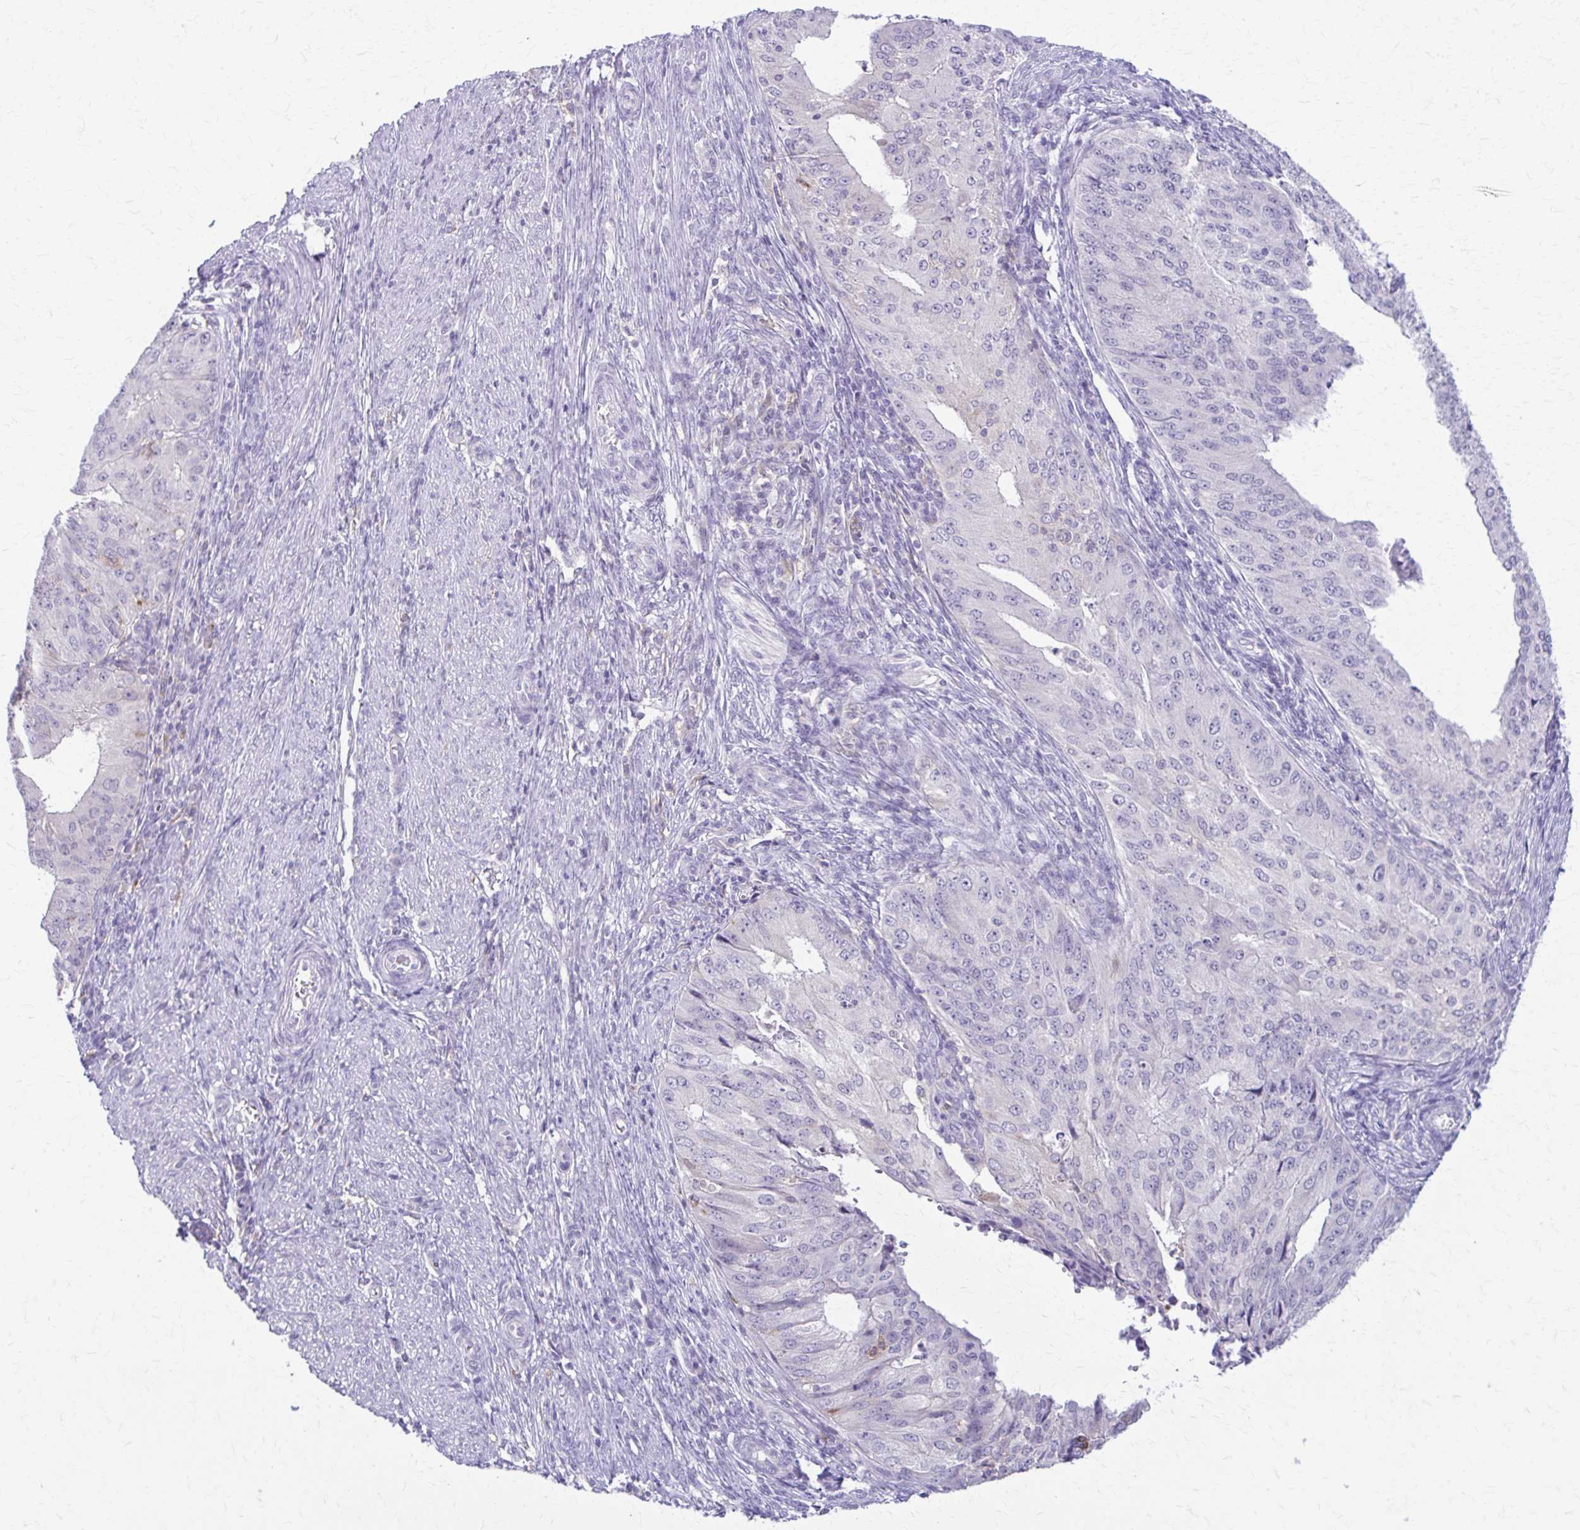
{"staining": {"intensity": "negative", "quantity": "none", "location": "none"}, "tissue": "endometrial cancer", "cell_type": "Tumor cells", "image_type": "cancer", "snomed": [{"axis": "morphology", "description": "Adenocarcinoma, NOS"}, {"axis": "topography", "description": "Endometrium"}], "caption": "This is a histopathology image of immunohistochemistry (IHC) staining of endometrial cancer (adenocarcinoma), which shows no positivity in tumor cells.", "gene": "PIK3AP1", "patient": {"sex": "female", "age": 50}}